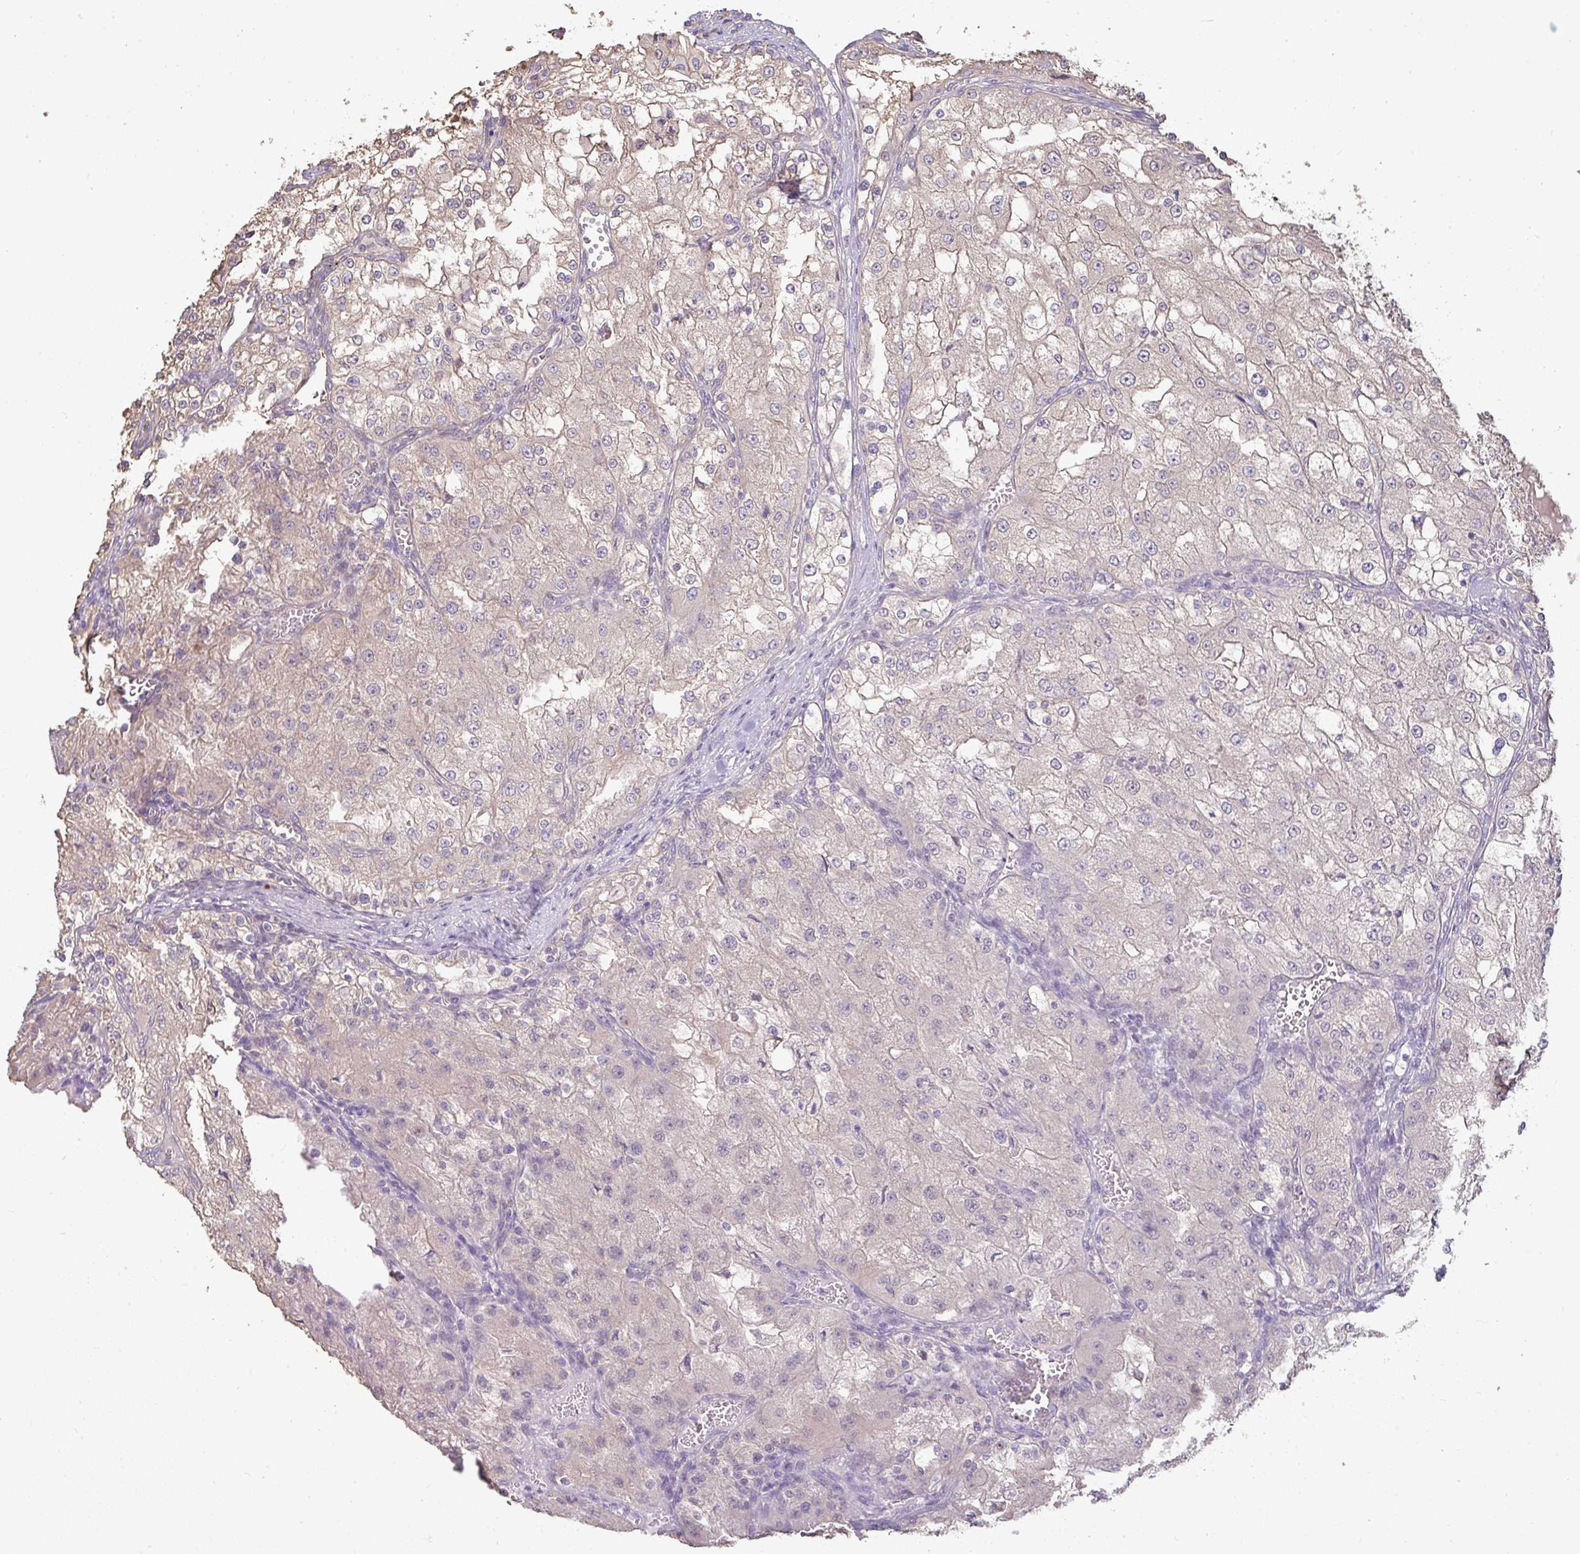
{"staining": {"intensity": "negative", "quantity": "none", "location": "none"}, "tissue": "renal cancer", "cell_type": "Tumor cells", "image_type": "cancer", "snomed": [{"axis": "morphology", "description": "Adenocarcinoma, NOS"}, {"axis": "topography", "description": "Kidney"}], "caption": "IHC histopathology image of human renal cancer (adenocarcinoma) stained for a protein (brown), which reveals no staining in tumor cells.", "gene": "BRINP3", "patient": {"sex": "female", "age": 74}}